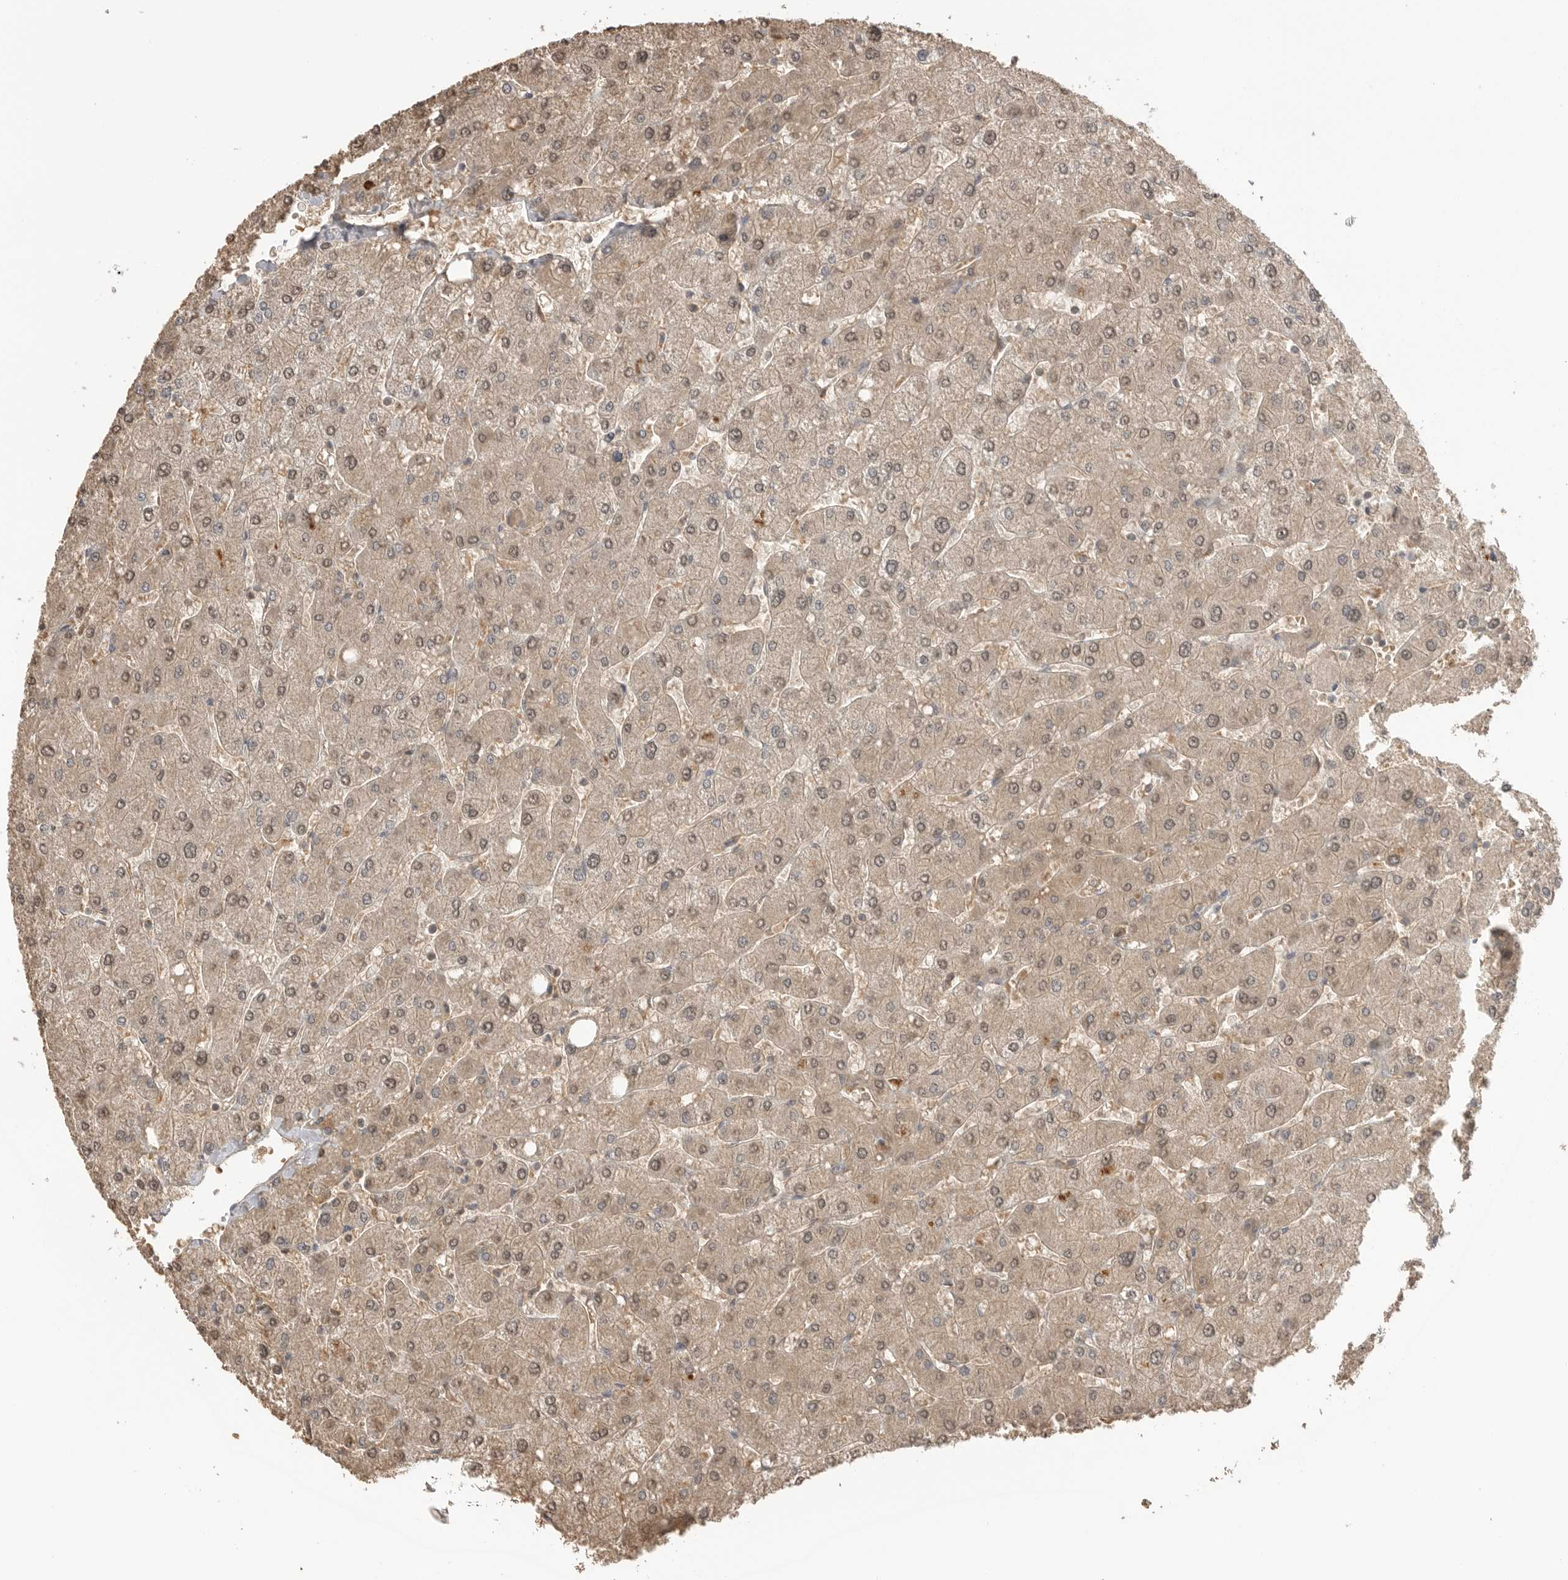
{"staining": {"intensity": "weak", "quantity": "25%-75%", "location": "cytoplasmic/membranous"}, "tissue": "liver", "cell_type": "Cholangiocytes", "image_type": "normal", "snomed": [{"axis": "morphology", "description": "Normal tissue, NOS"}, {"axis": "topography", "description": "Liver"}], "caption": "Protein expression analysis of benign human liver reveals weak cytoplasmic/membranous expression in approximately 25%-75% of cholangiocytes. (IHC, brightfield microscopy, high magnification).", "gene": "ASPSCR1", "patient": {"sex": "male", "age": 55}}